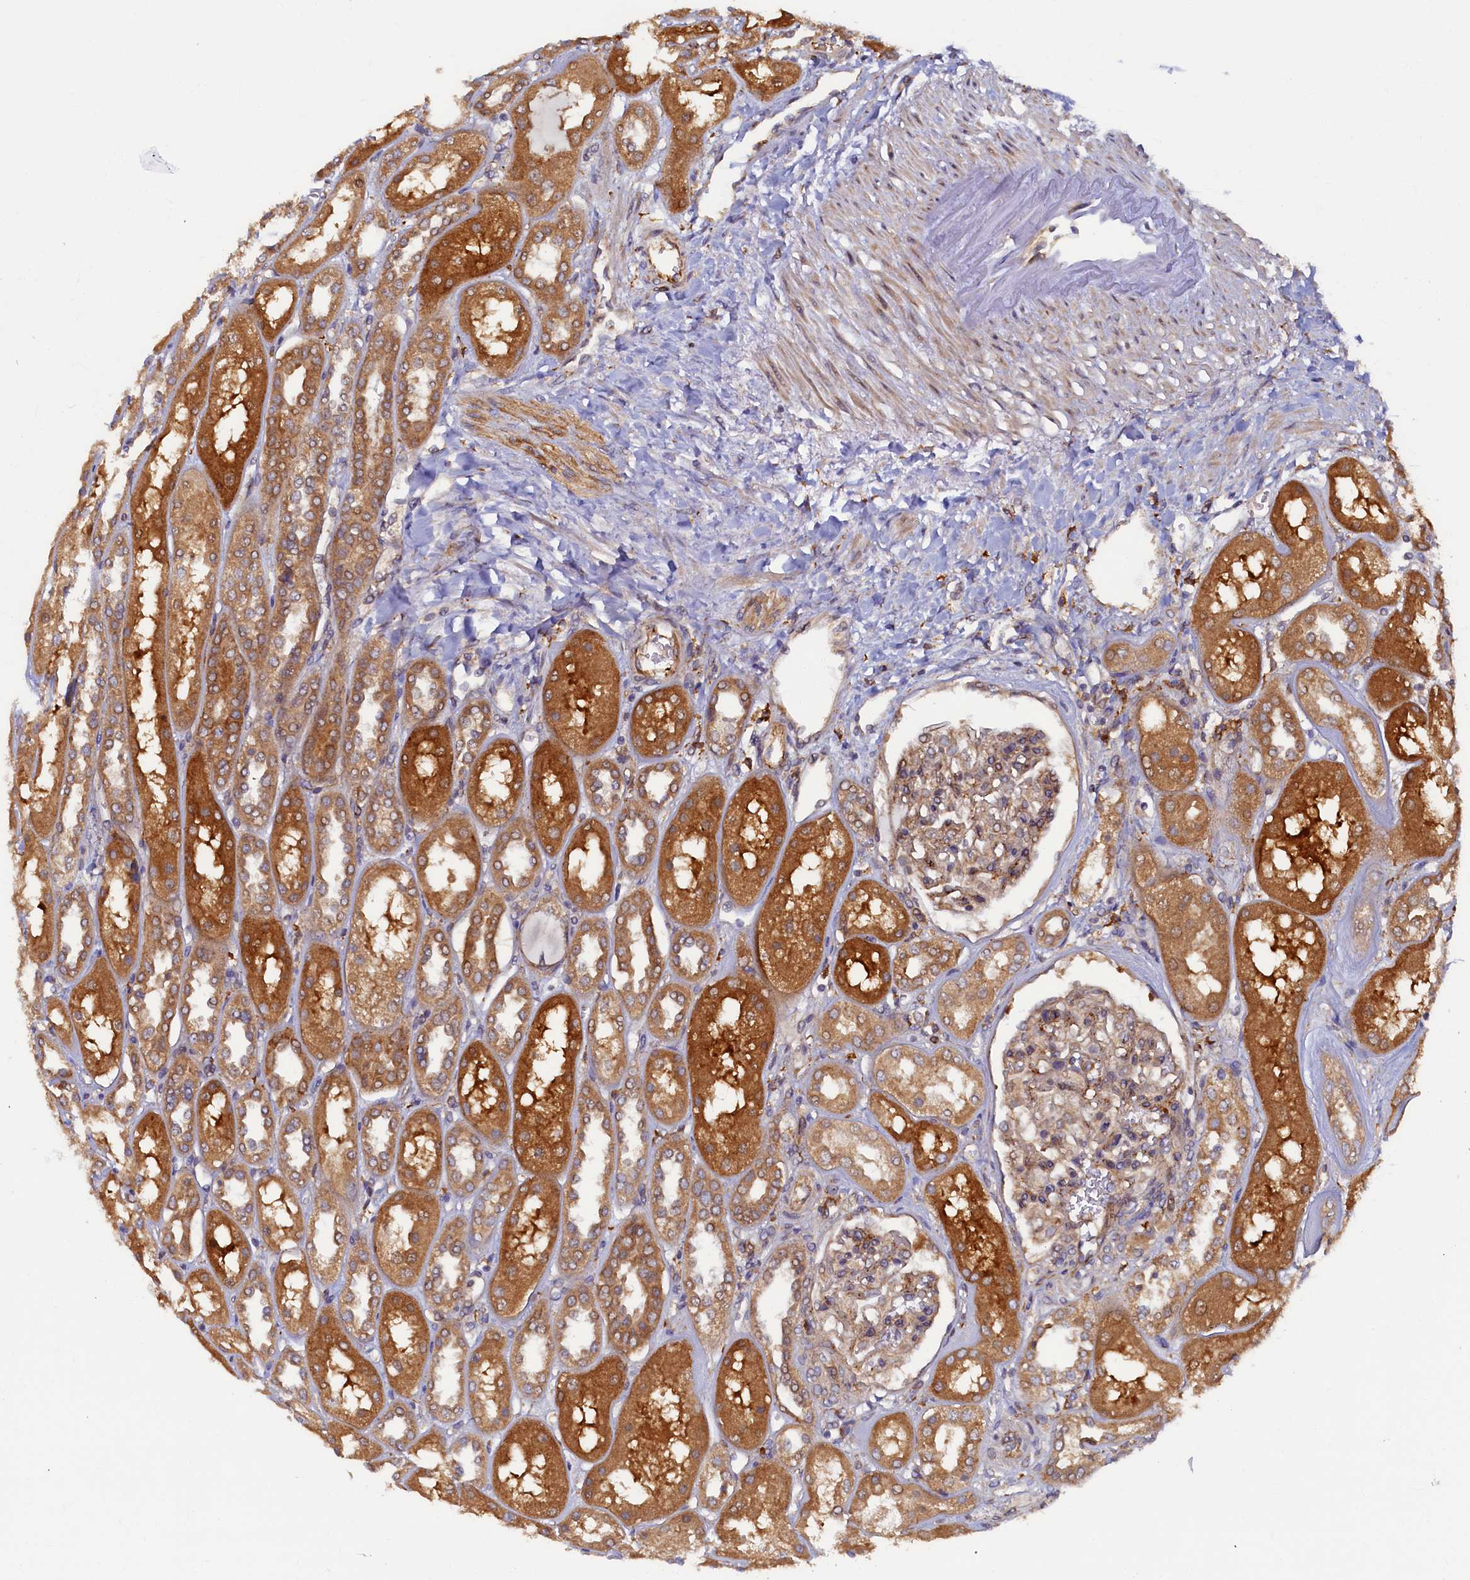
{"staining": {"intensity": "weak", "quantity": "25%-75%", "location": "cytoplasmic/membranous"}, "tissue": "kidney", "cell_type": "Cells in glomeruli", "image_type": "normal", "snomed": [{"axis": "morphology", "description": "Normal tissue, NOS"}, {"axis": "topography", "description": "Kidney"}], "caption": "The immunohistochemical stain shows weak cytoplasmic/membranous positivity in cells in glomeruli of unremarkable kidney.", "gene": "STX12", "patient": {"sex": "male", "age": 70}}